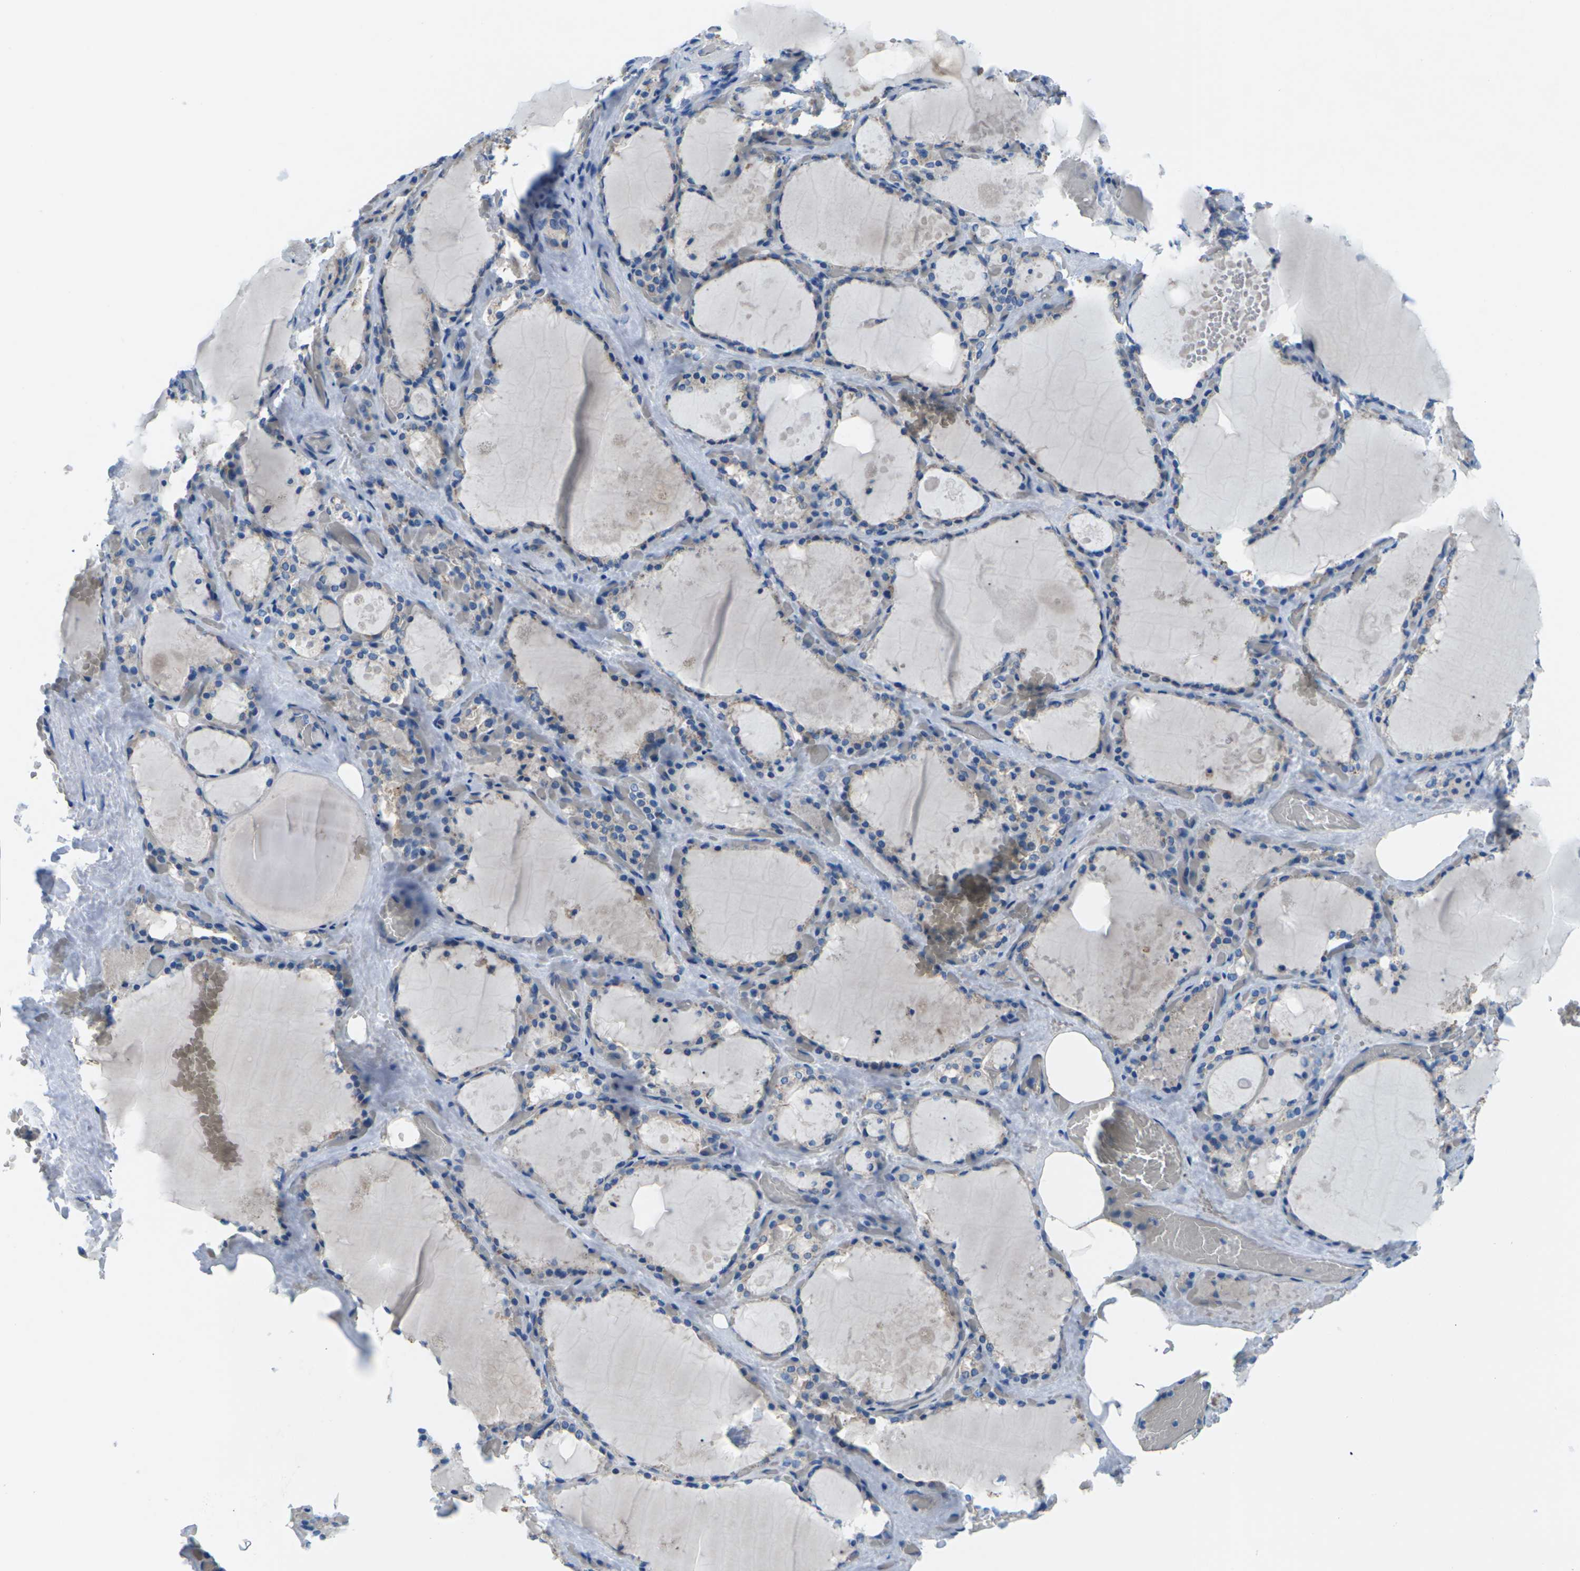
{"staining": {"intensity": "moderate", "quantity": "25%-75%", "location": "cytoplasmic/membranous"}, "tissue": "thyroid gland", "cell_type": "Glandular cells", "image_type": "normal", "snomed": [{"axis": "morphology", "description": "Normal tissue, NOS"}, {"axis": "topography", "description": "Thyroid gland"}], "caption": "DAB (3,3'-diaminobenzidine) immunohistochemical staining of normal human thyroid gland demonstrates moderate cytoplasmic/membranous protein positivity in about 25%-75% of glandular cells.", "gene": "SYNGR2", "patient": {"sex": "male", "age": 61}}